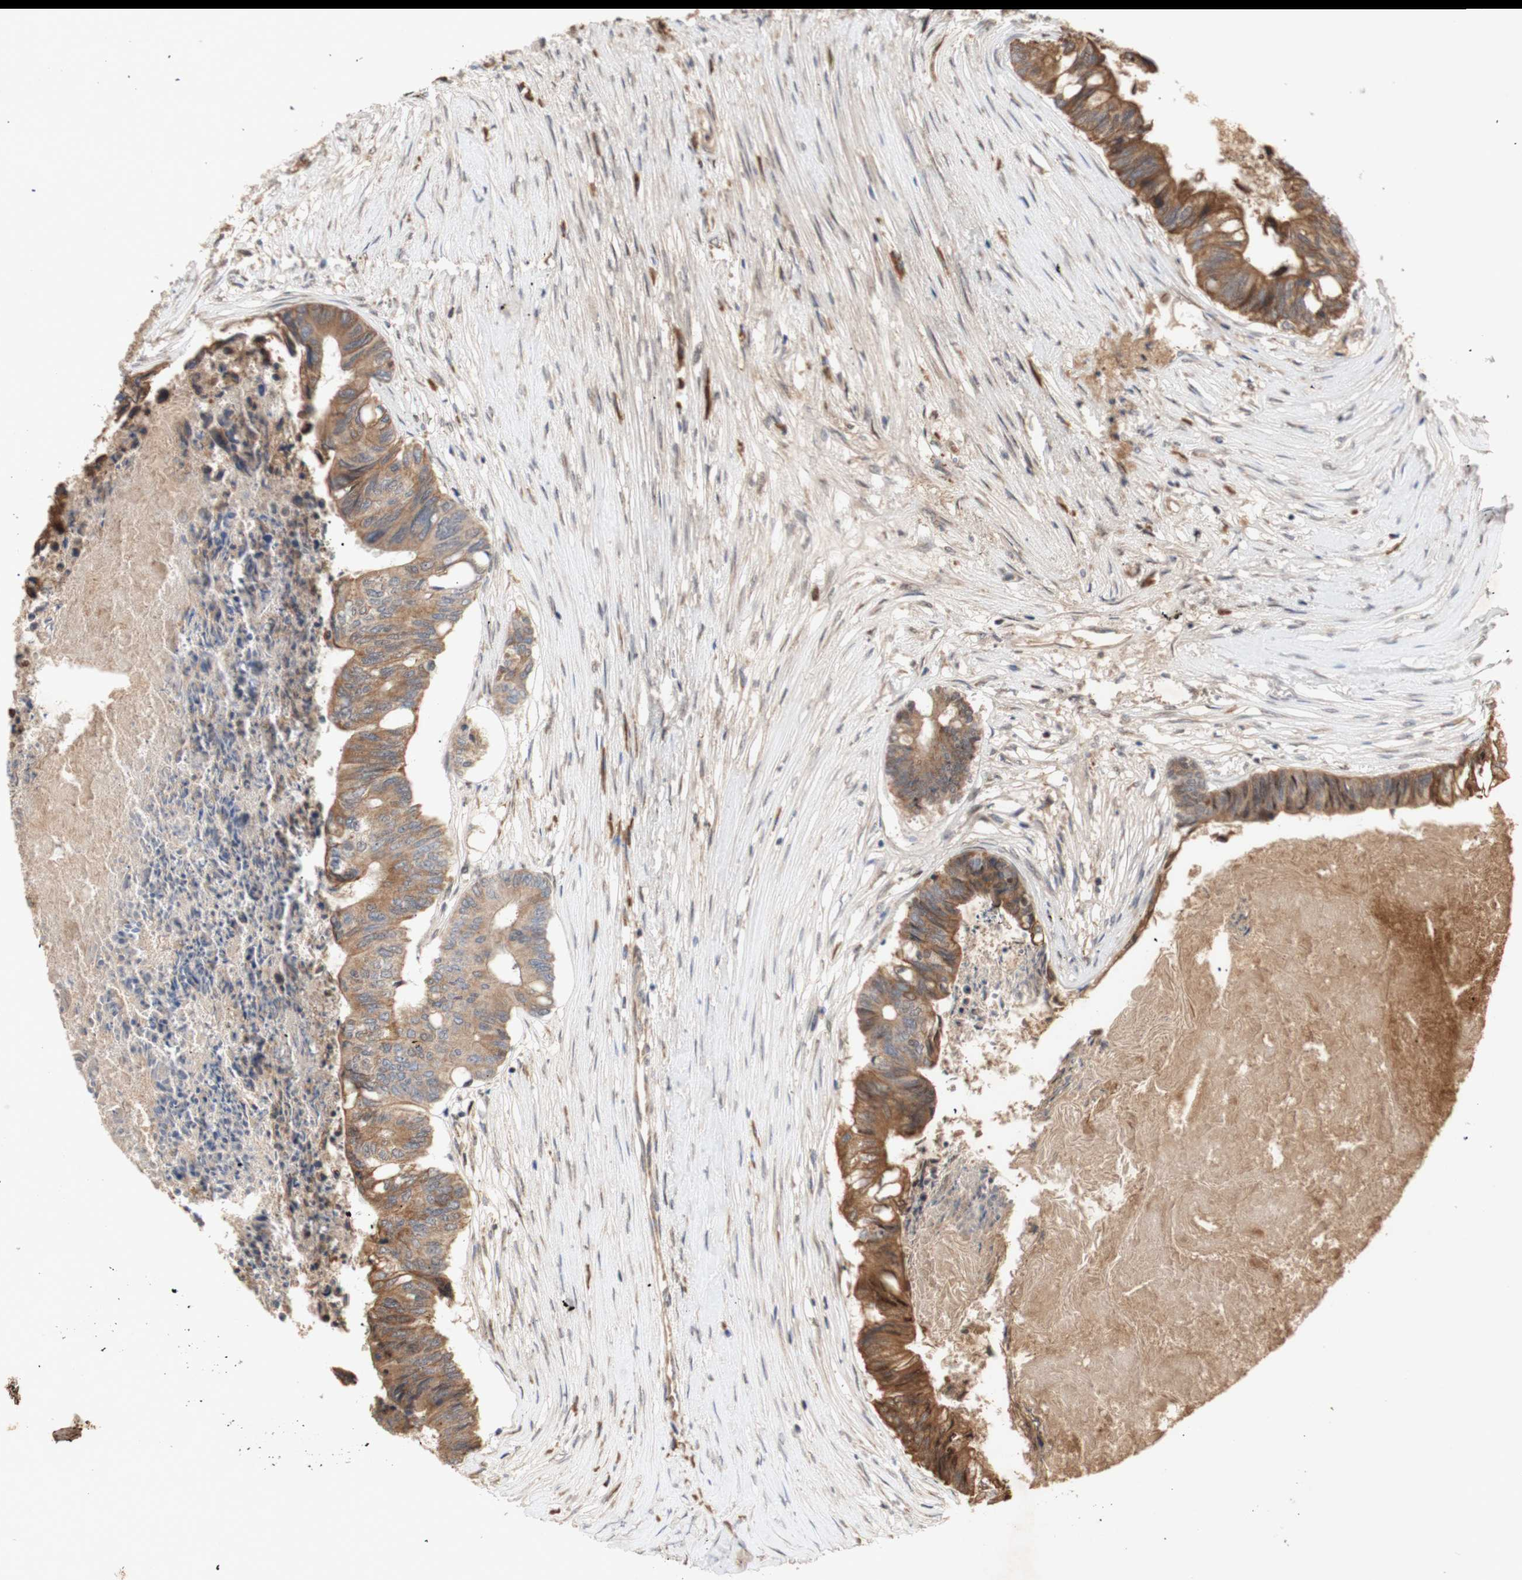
{"staining": {"intensity": "moderate", "quantity": ">75%", "location": "cytoplasmic/membranous"}, "tissue": "colorectal cancer", "cell_type": "Tumor cells", "image_type": "cancer", "snomed": [{"axis": "morphology", "description": "Adenocarcinoma, NOS"}, {"axis": "topography", "description": "Rectum"}], "caption": "This image reveals immunohistochemistry (IHC) staining of human adenocarcinoma (colorectal), with medium moderate cytoplasmic/membranous expression in about >75% of tumor cells.", "gene": "PKN1", "patient": {"sex": "male", "age": 63}}